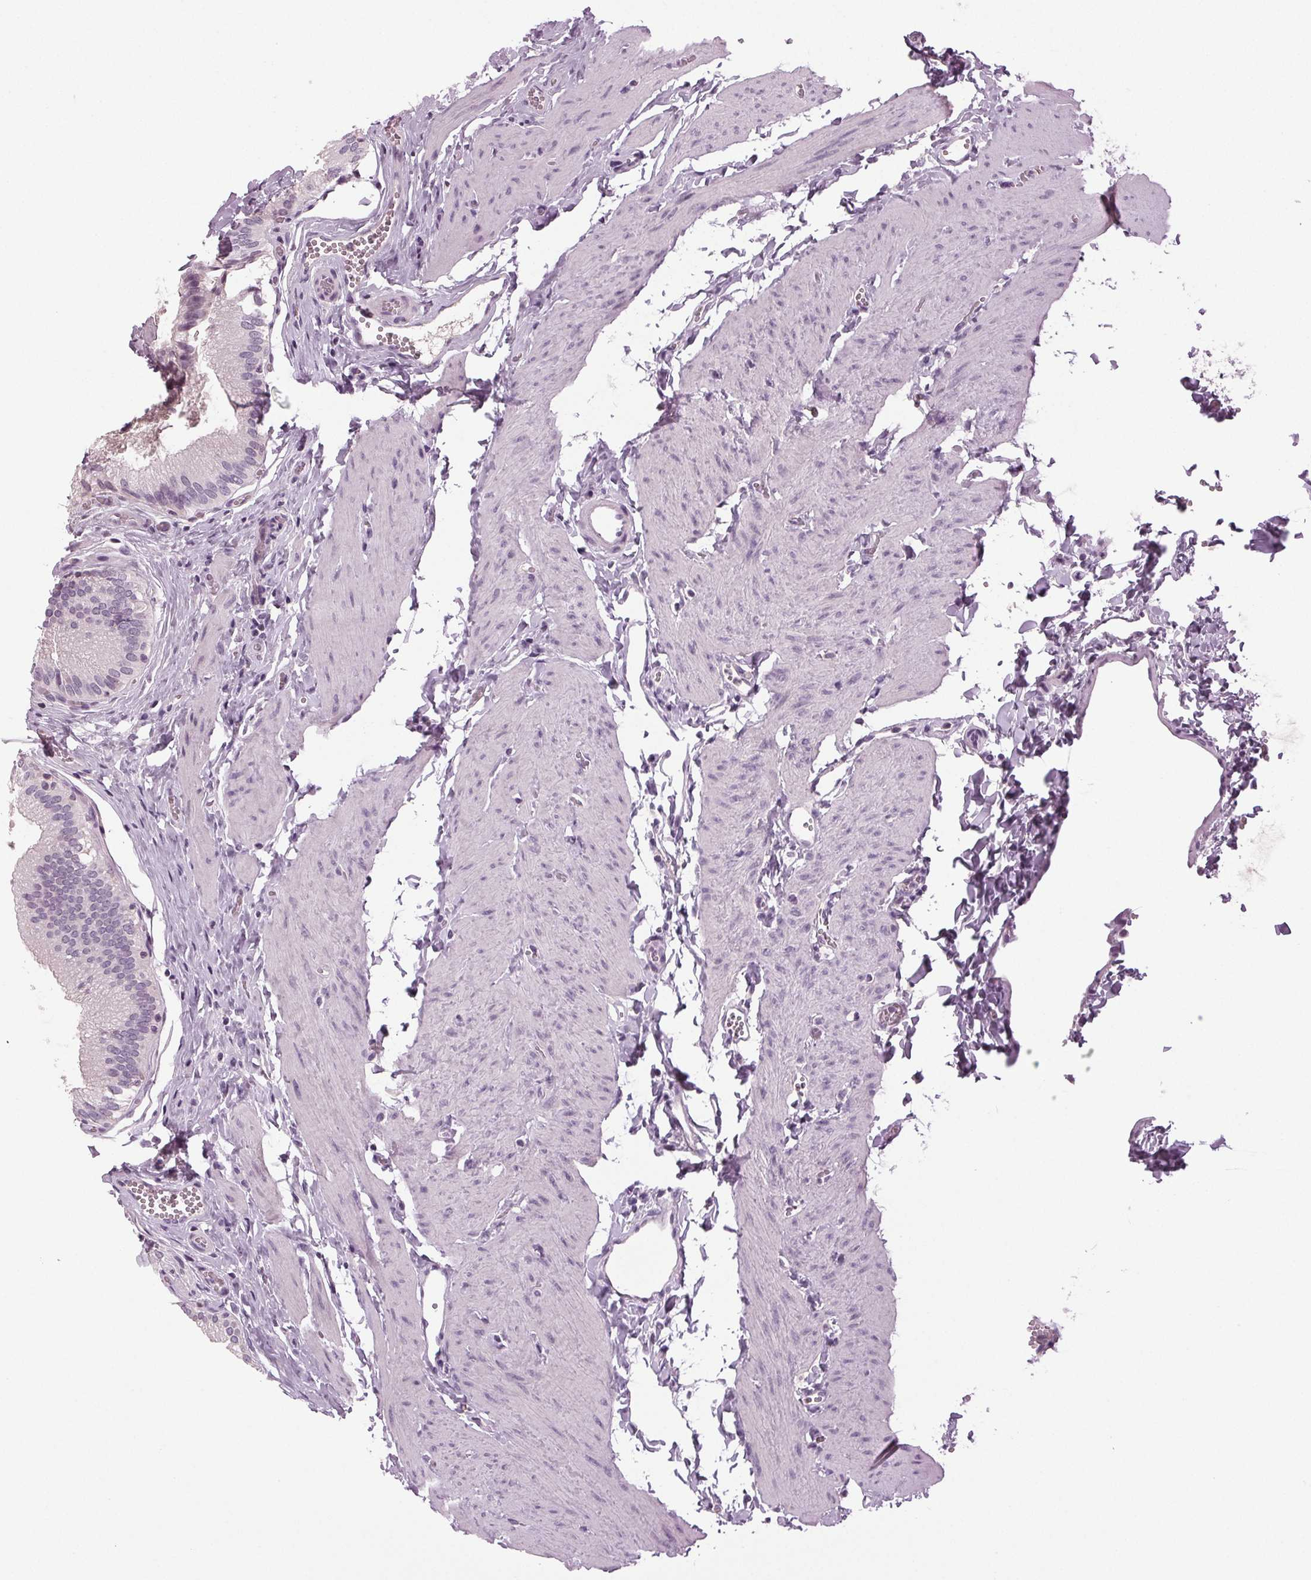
{"staining": {"intensity": "negative", "quantity": "none", "location": "none"}, "tissue": "gallbladder", "cell_type": "Glandular cells", "image_type": "normal", "snomed": [{"axis": "morphology", "description": "Normal tissue, NOS"}, {"axis": "topography", "description": "Gallbladder"}, {"axis": "topography", "description": "Peripheral nerve tissue"}], "caption": "This is an immunohistochemistry (IHC) histopathology image of unremarkable gallbladder. There is no staining in glandular cells.", "gene": "DNAH12", "patient": {"sex": "male", "age": 17}}